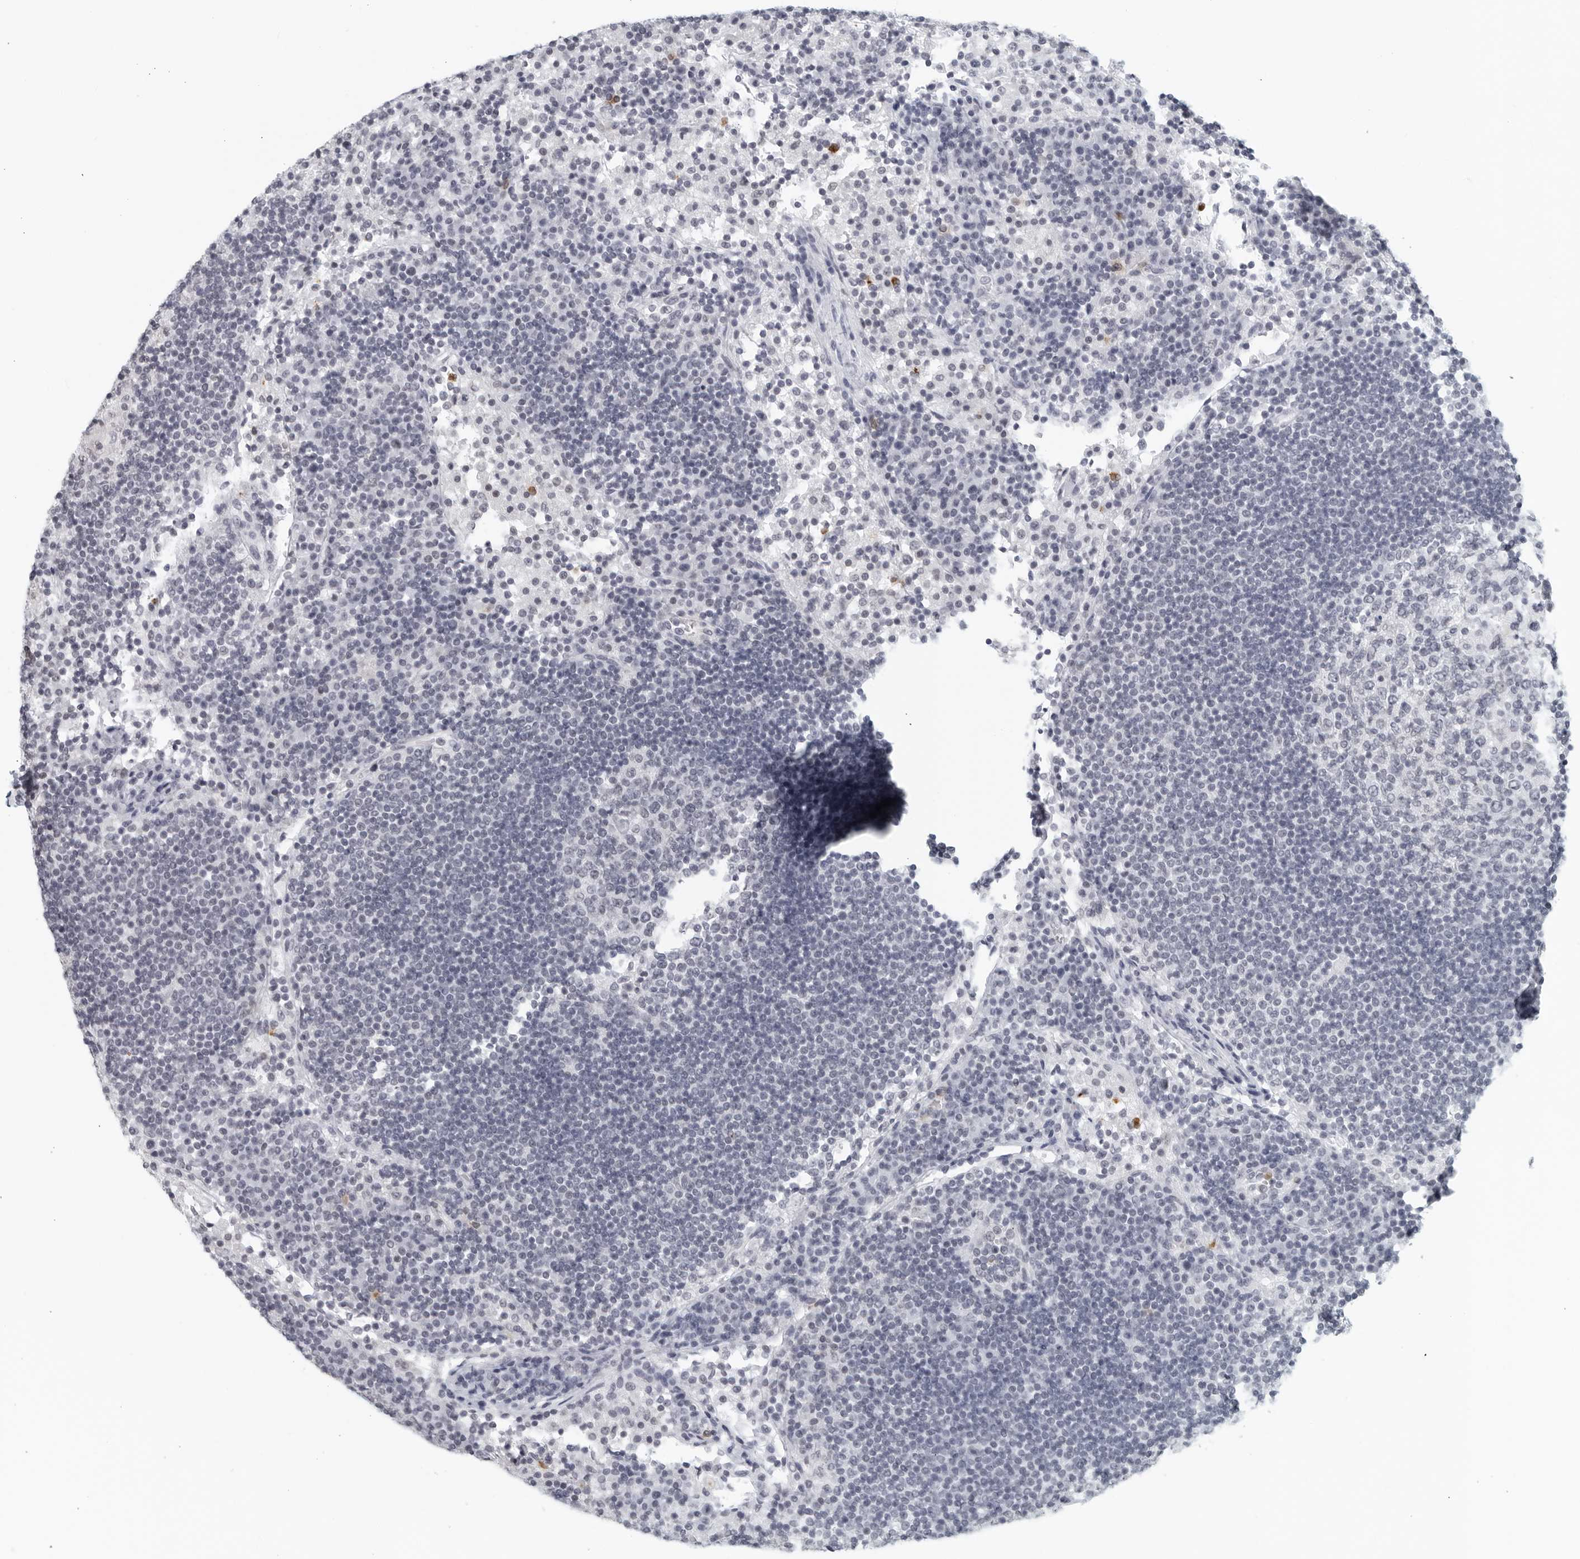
{"staining": {"intensity": "negative", "quantity": "none", "location": "none"}, "tissue": "lymph node", "cell_type": "Germinal center cells", "image_type": "normal", "snomed": [{"axis": "morphology", "description": "Normal tissue, NOS"}, {"axis": "topography", "description": "Lymph node"}], "caption": "Immunohistochemistry image of unremarkable lymph node: human lymph node stained with DAB shows no significant protein positivity in germinal center cells.", "gene": "KLK7", "patient": {"sex": "female", "age": 53}}